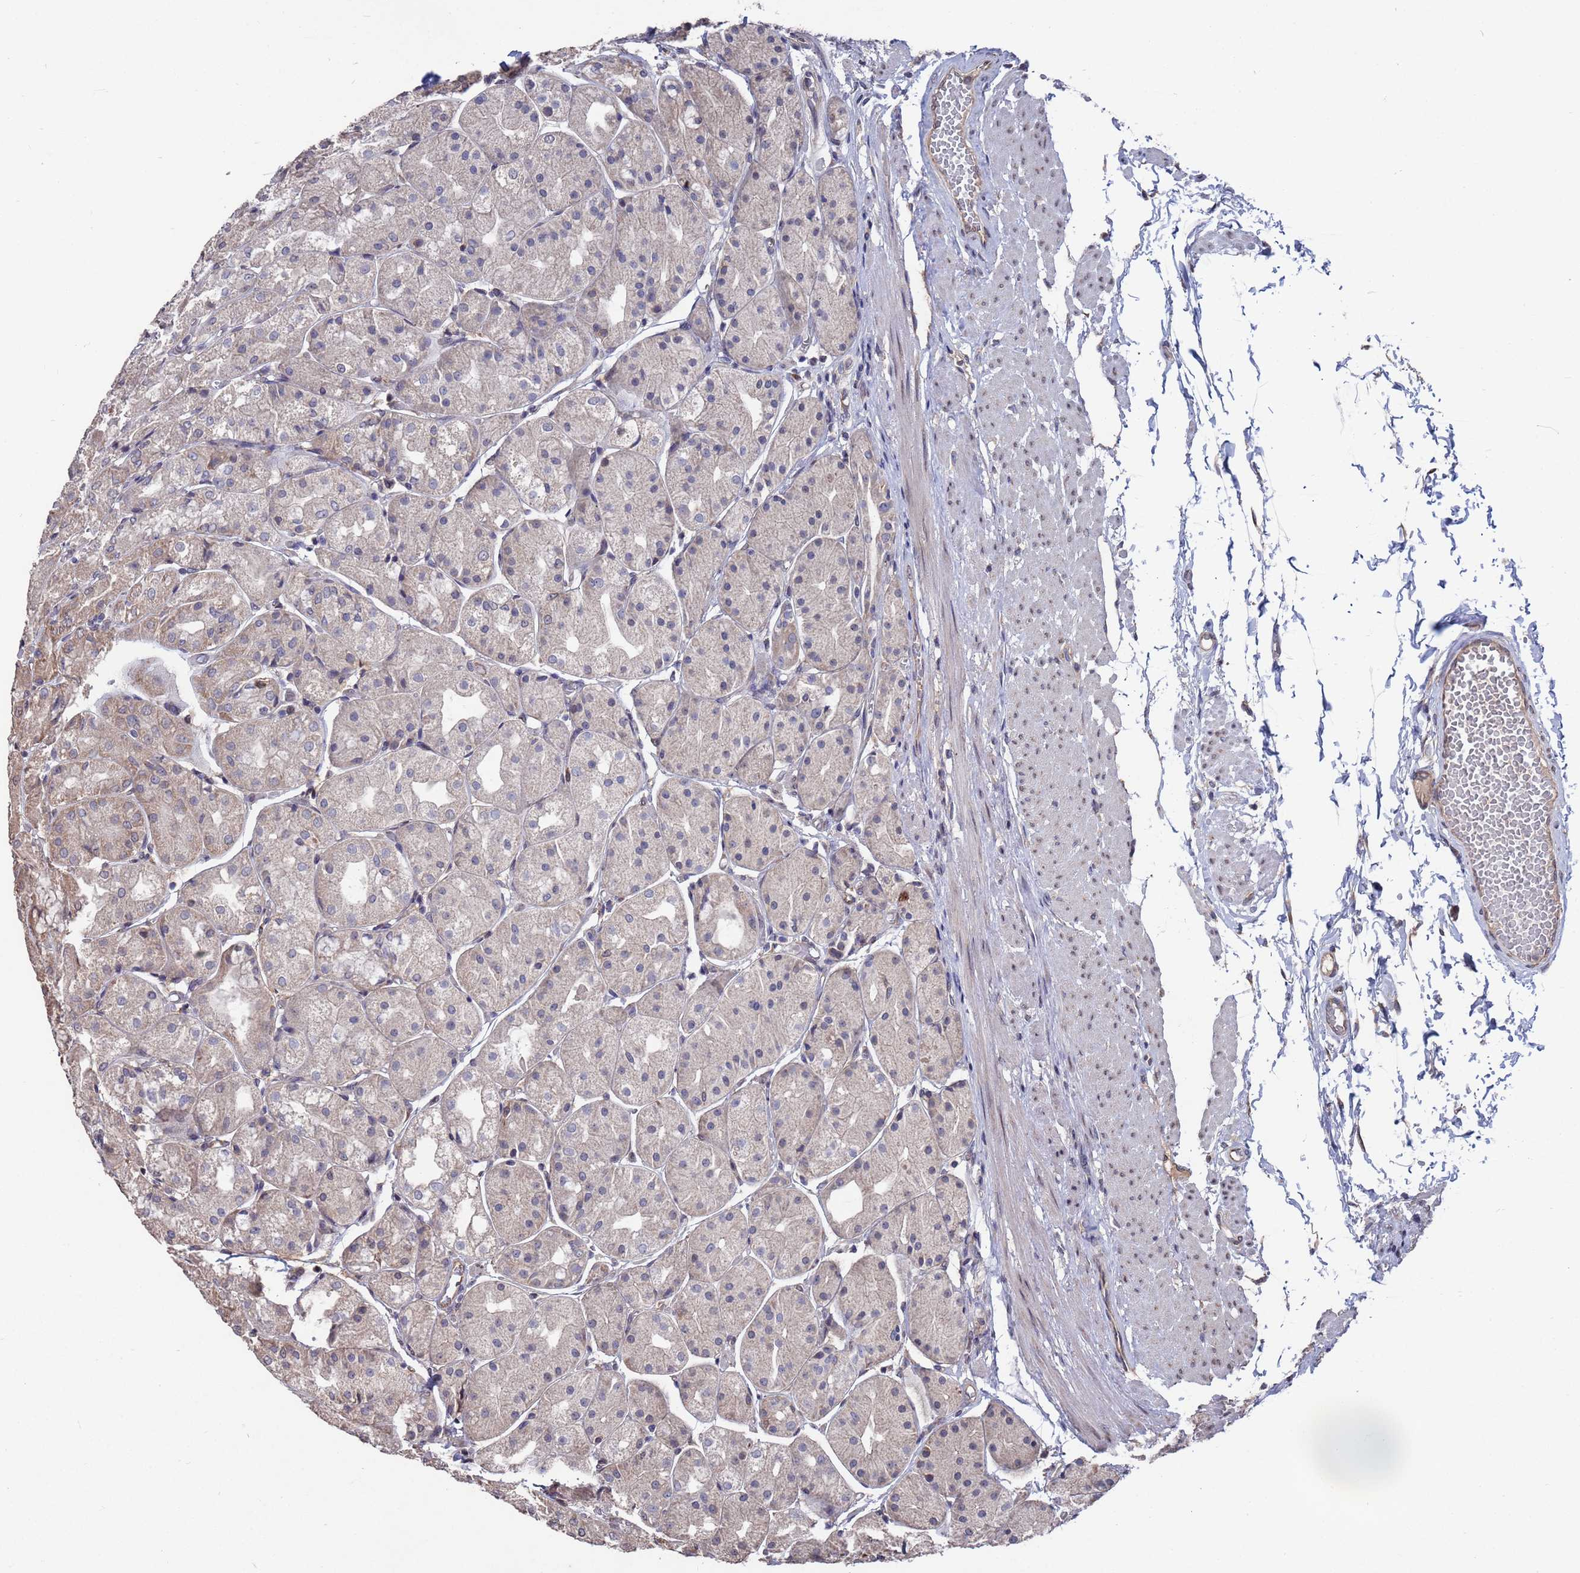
{"staining": {"intensity": "weak", "quantity": "<25%", "location": "cytoplasmic/membranous"}, "tissue": "stomach", "cell_type": "Glandular cells", "image_type": "normal", "snomed": [{"axis": "morphology", "description": "Normal tissue, NOS"}, {"axis": "topography", "description": "Stomach, upper"}], "caption": "Stomach stained for a protein using immunohistochemistry (IHC) shows no staining glandular cells.", "gene": "CFAP119", "patient": {"sex": "male", "age": 72}}